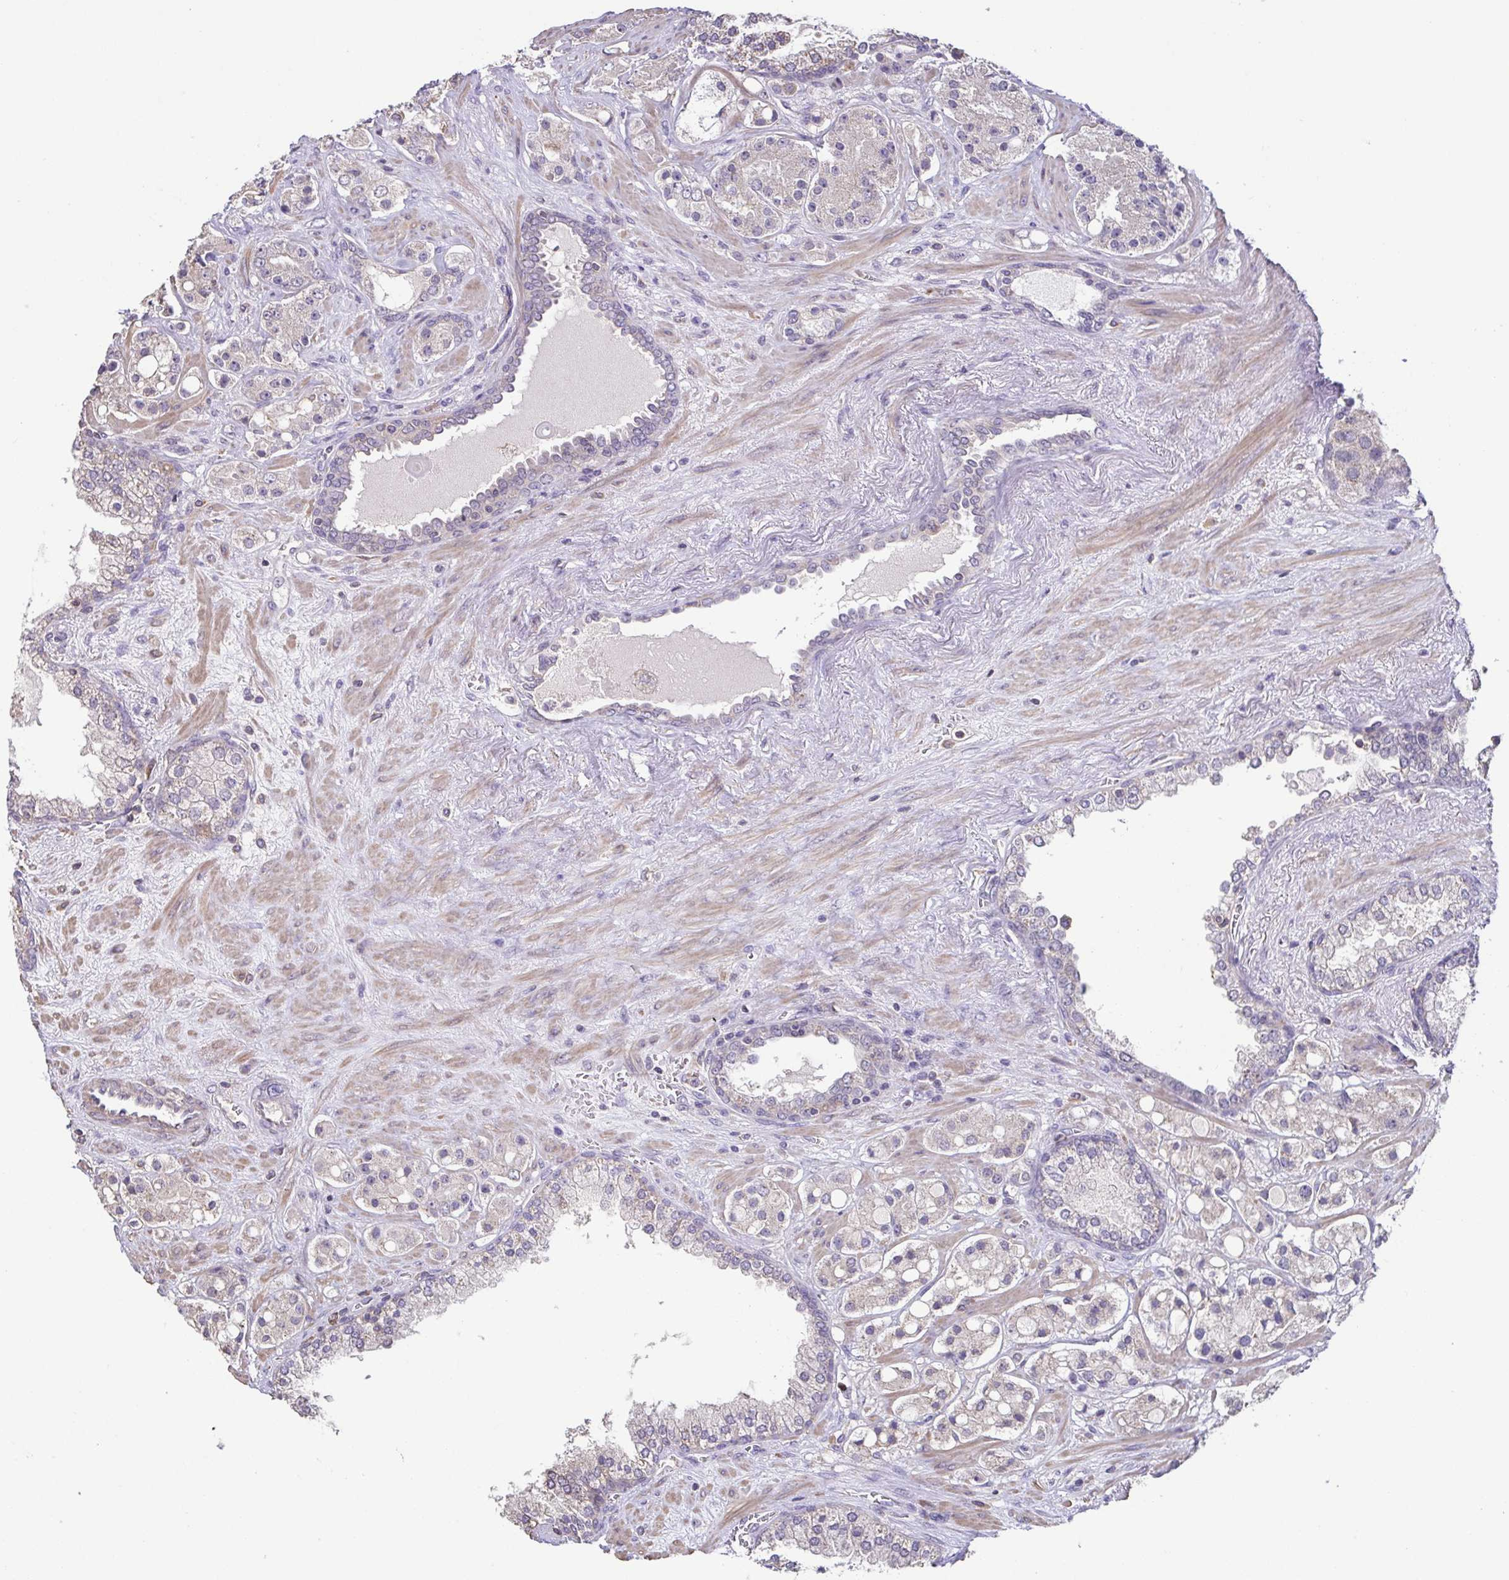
{"staining": {"intensity": "negative", "quantity": "none", "location": "none"}, "tissue": "prostate cancer", "cell_type": "Tumor cells", "image_type": "cancer", "snomed": [{"axis": "morphology", "description": "Adenocarcinoma, High grade"}, {"axis": "topography", "description": "Prostate"}], "caption": "Histopathology image shows no significant protein positivity in tumor cells of prostate cancer.", "gene": "ACTRT2", "patient": {"sex": "male", "age": 67}}